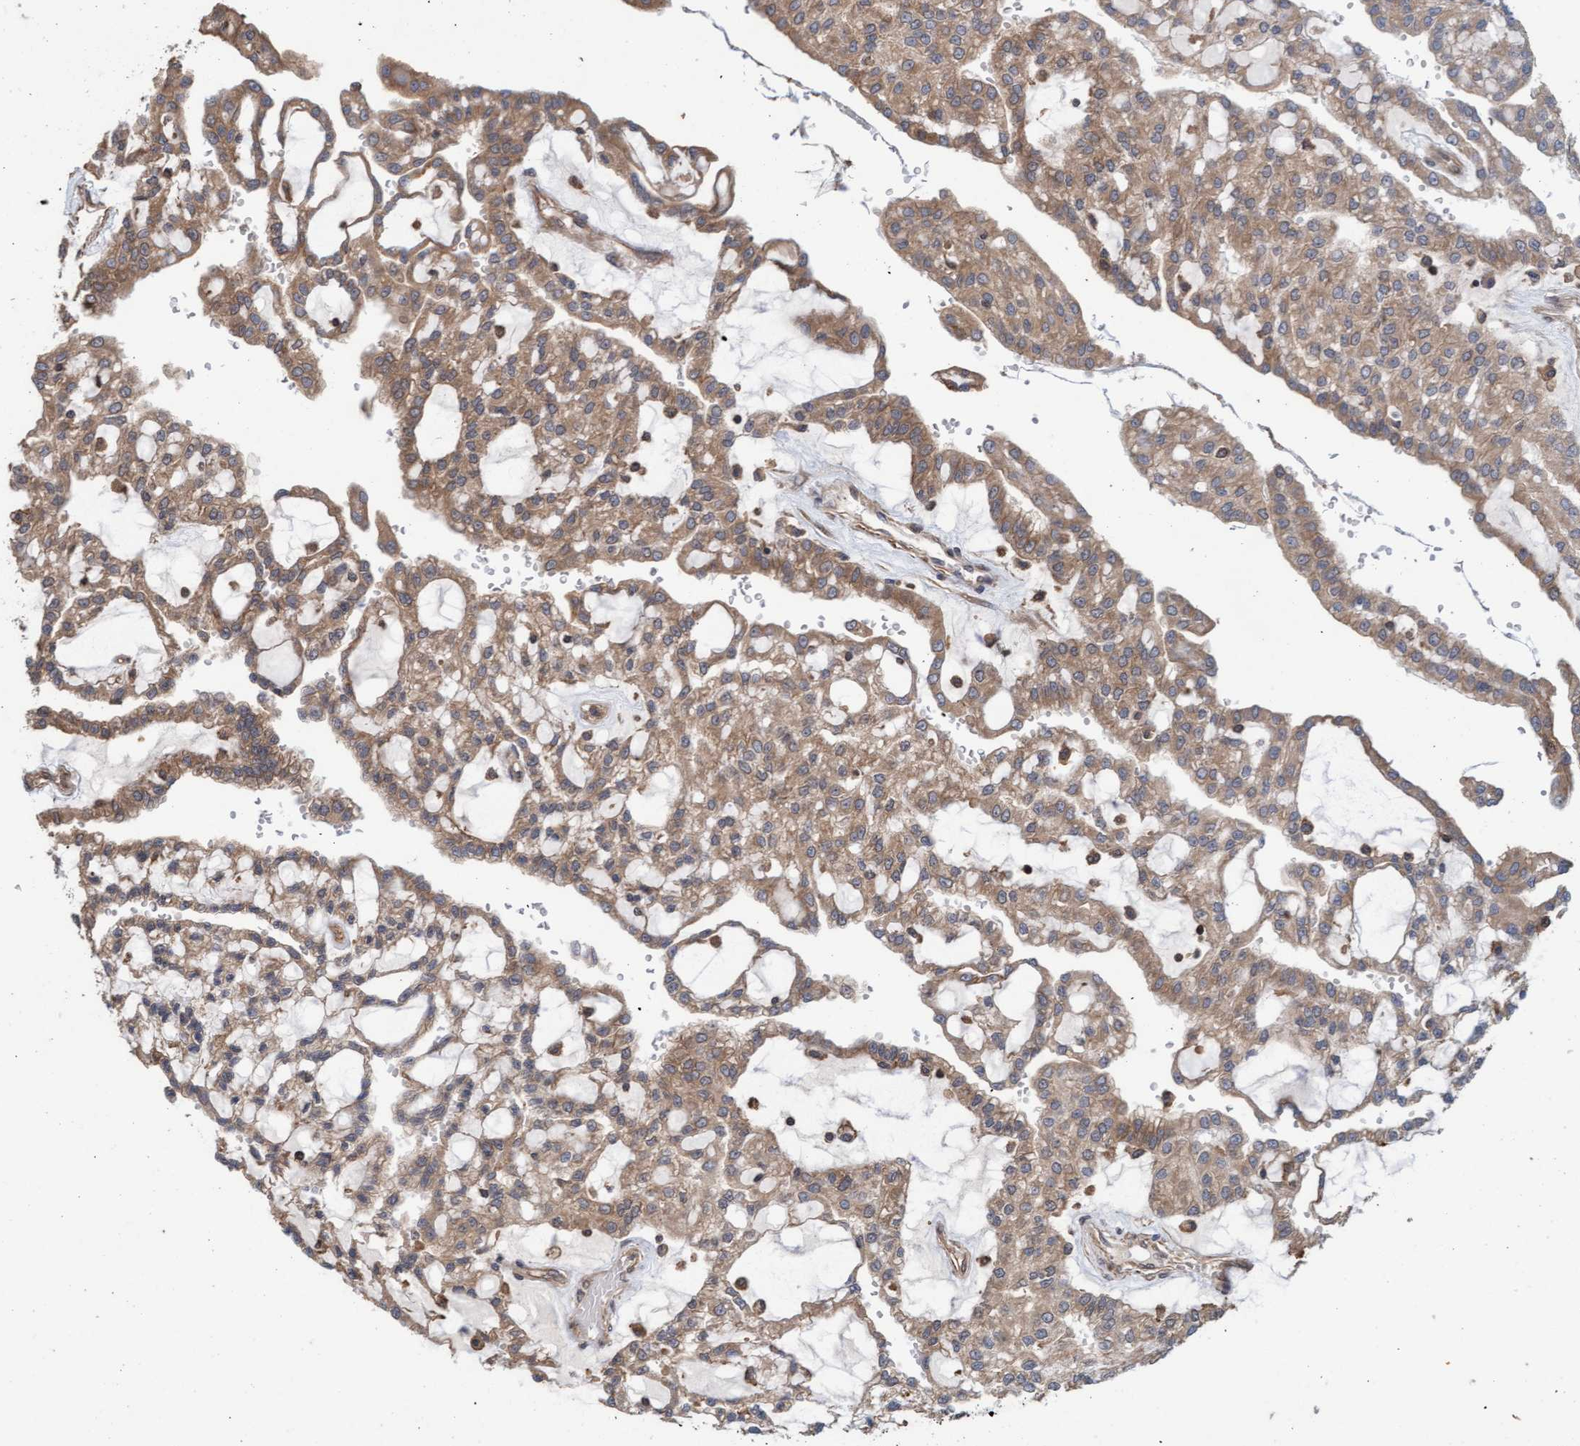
{"staining": {"intensity": "moderate", "quantity": ">75%", "location": "cytoplasmic/membranous"}, "tissue": "renal cancer", "cell_type": "Tumor cells", "image_type": "cancer", "snomed": [{"axis": "morphology", "description": "Adenocarcinoma, NOS"}, {"axis": "topography", "description": "Kidney"}], "caption": "Immunohistochemical staining of renal adenocarcinoma demonstrates moderate cytoplasmic/membranous protein expression in approximately >75% of tumor cells.", "gene": "FXR2", "patient": {"sex": "male", "age": 63}}